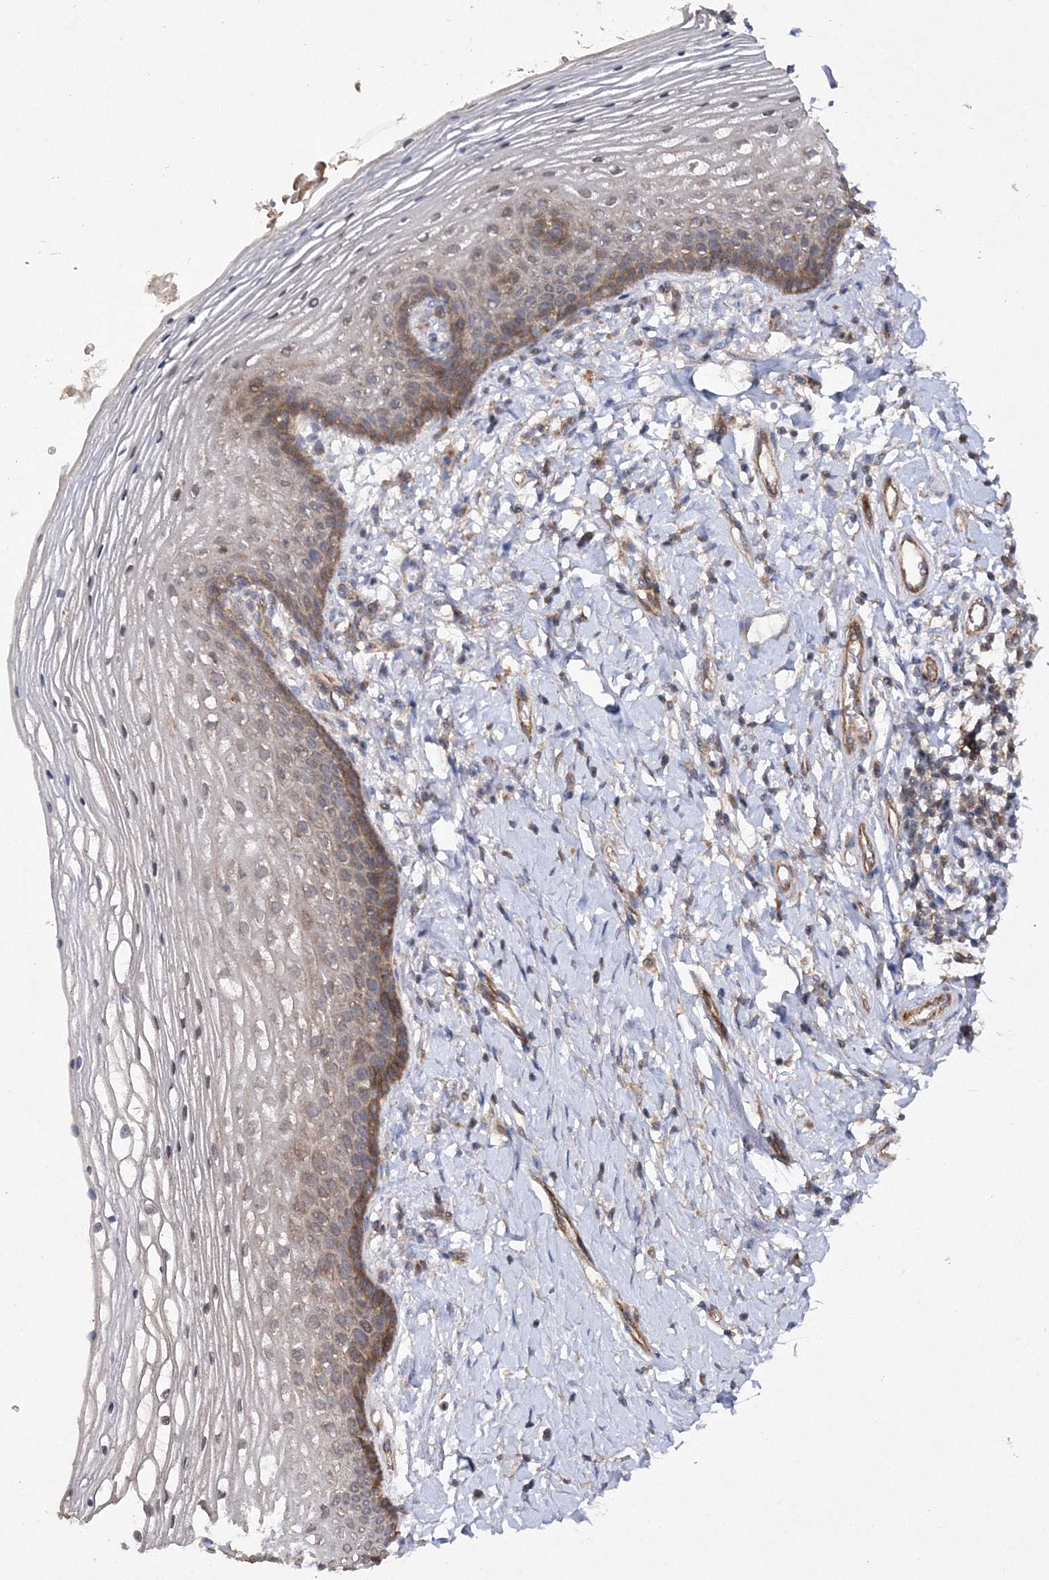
{"staining": {"intensity": "moderate", "quantity": "25%-75%", "location": "cytoplasmic/membranous"}, "tissue": "vagina", "cell_type": "Squamous epithelial cells", "image_type": "normal", "snomed": [{"axis": "morphology", "description": "Normal tissue, NOS"}, {"axis": "topography", "description": "Vagina"}], "caption": "Moderate cytoplasmic/membranous expression is seen in about 25%-75% of squamous epithelial cells in benign vagina. The staining was performed using DAB (3,3'-diaminobenzidine) to visualize the protein expression in brown, while the nuclei were stained in blue with hematoxylin (Magnification: 20x).", "gene": "DNAJC13", "patient": {"sex": "female", "age": 60}}